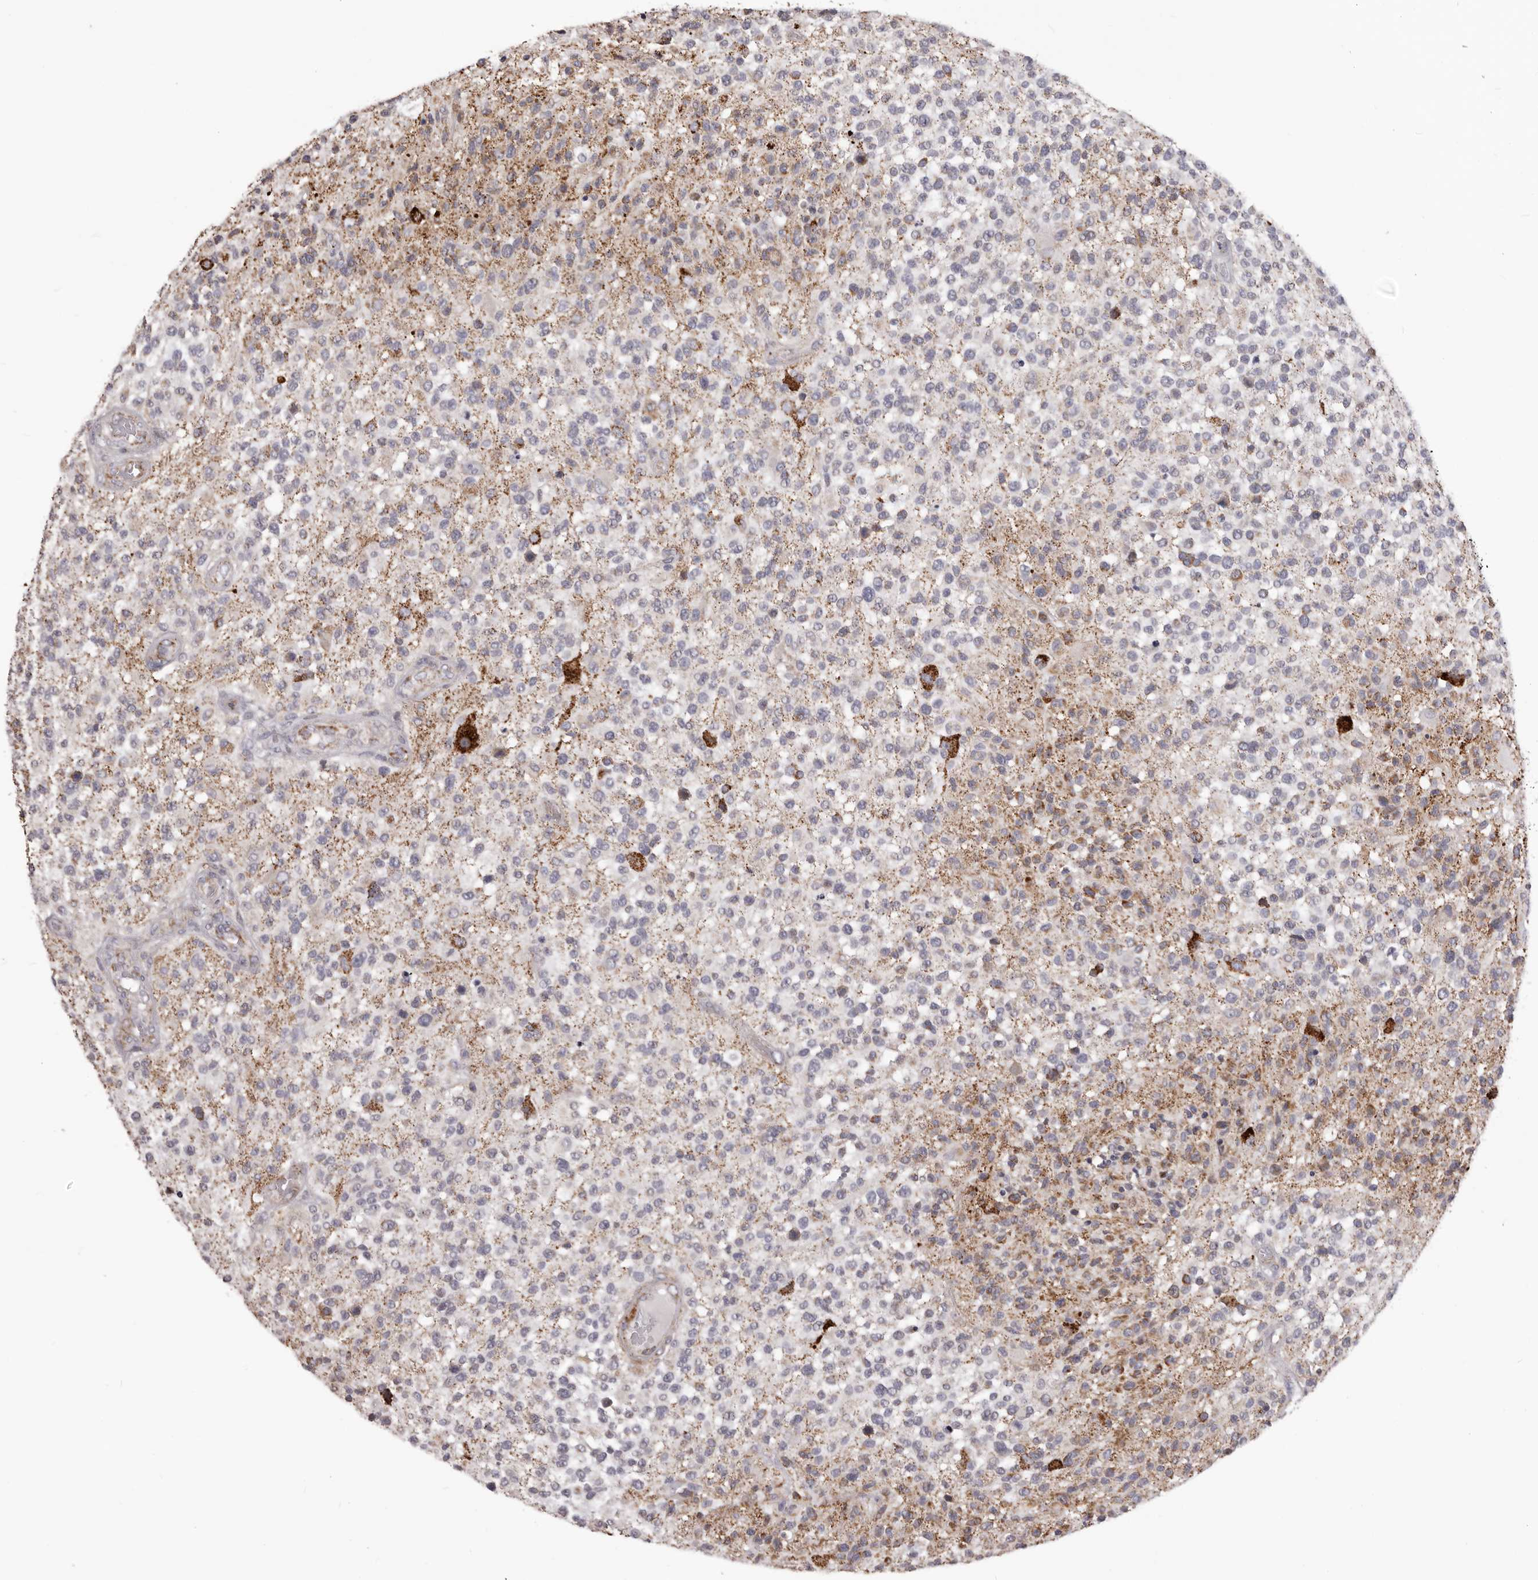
{"staining": {"intensity": "weak", "quantity": "<25%", "location": "cytoplasmic/membranous"}, "tissue": "glioma", "cell_type": "Tumor cells", "image_type": "cancer", "snomed": [{"axis": "morphology", "description": "Glioma, malignant, High grade"}, {"axis": "morphology", "description": "Glioblastoma, NOS"}, {"axis": "topography", "description": "Brain"}], "caption": "This micrograph is of malignant high-grade glioma stained with immunohistochemistry to label a protein in brown with the nuclei are counter-stained blue. There is no staining in tumor cells. The staining is performed using DAB brown chromogen with nuclei counter-stained in using hematoxylin.", "gene": "PRMT2", "patient": {"sex": "male", "age": 60}}